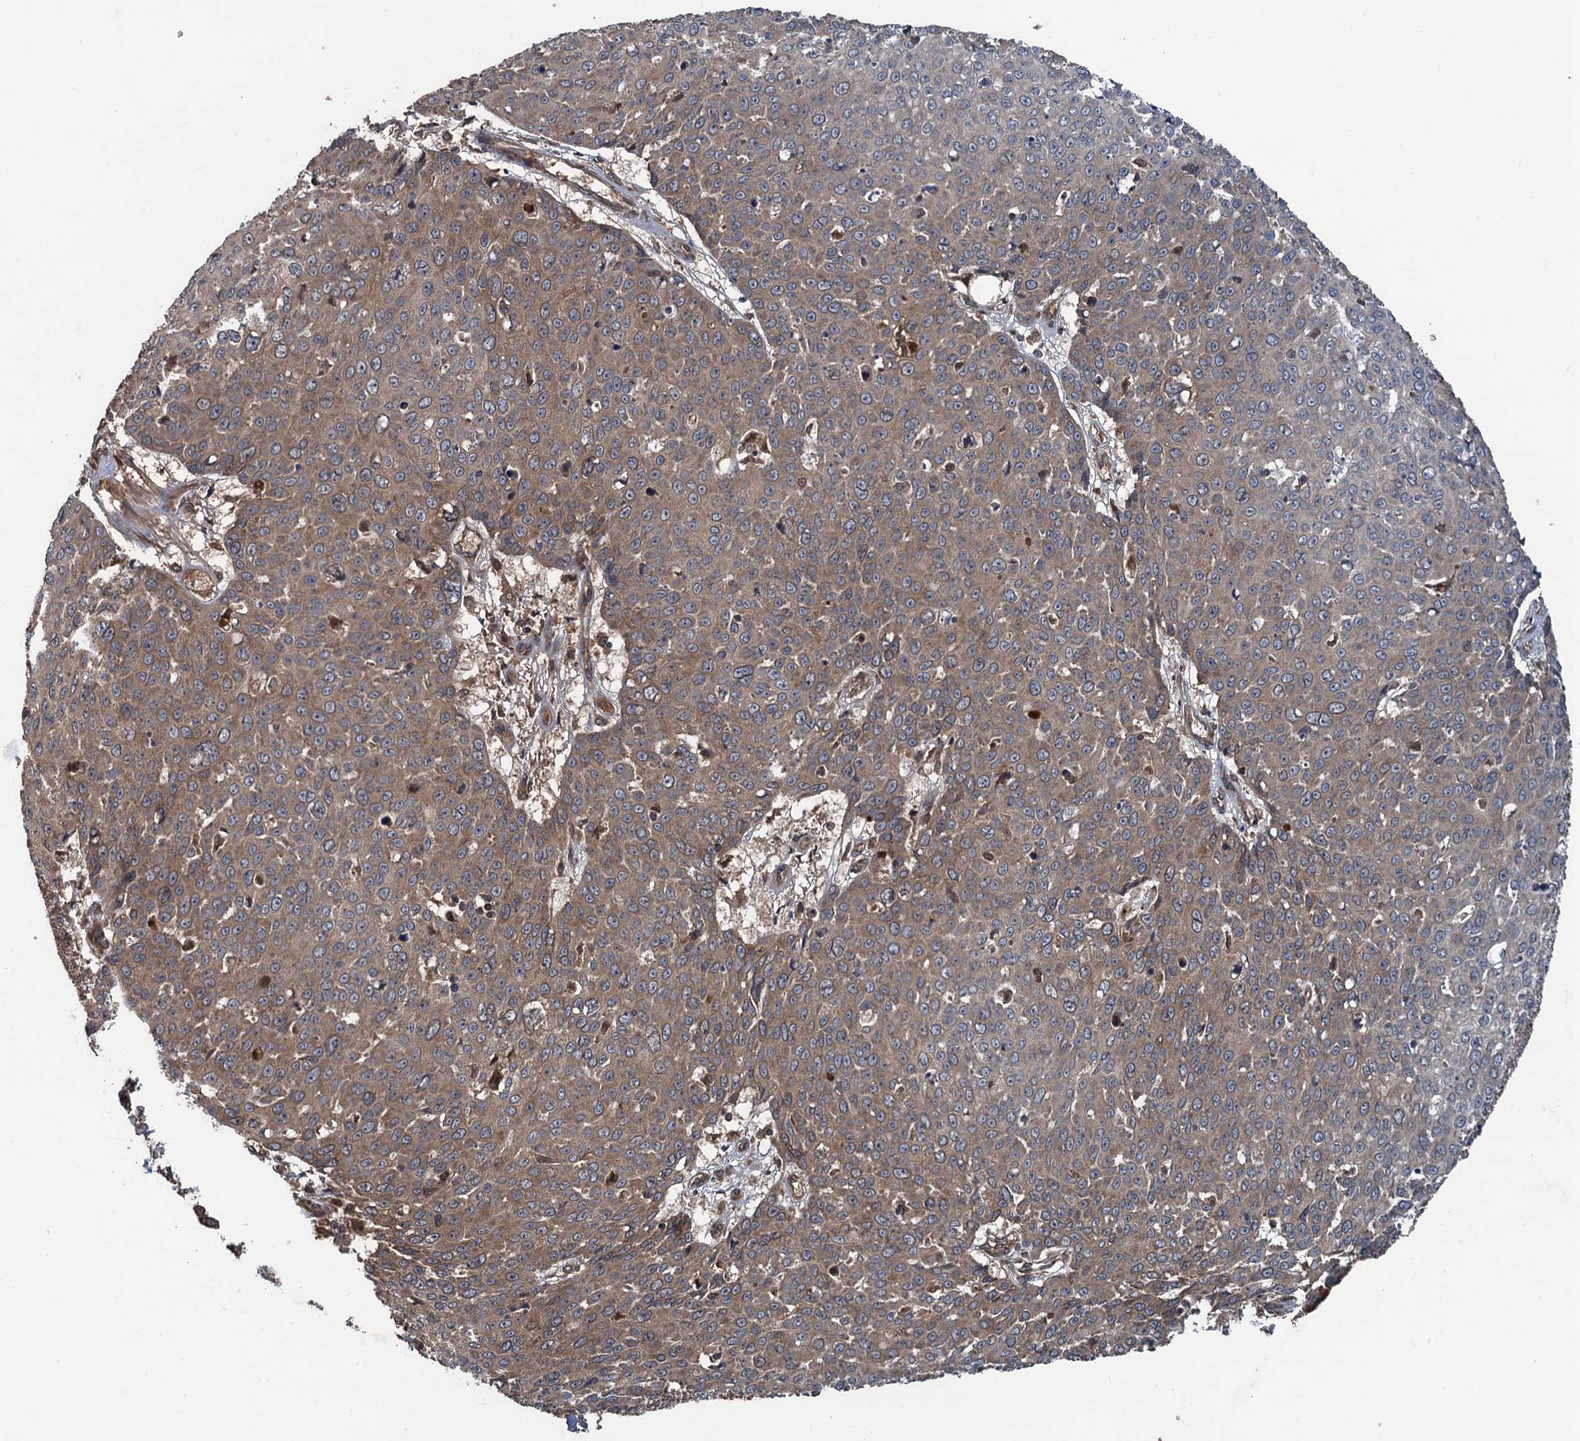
{"staining": {"intensity": "moderate", "quantity": ">75%", "location": "cytoplasmic/membranous"}, "tissue": "skin cancer", "cell_type": "Tumor cells", "image_type": "cancer", "snomed": [{"axis": "morphology", "description": "Squamous cell carcinoma, NOS"}, {"axis": "topography", "description": "Skin"}], "caption": "The immunohistochemical stain highlights moderate cytoplasmic/membranous expression in tumor cells of squamous cell carcinoma (skin) tissue.", "gene": "GLE1", "patient": {"sex": "male", "age": 71}}